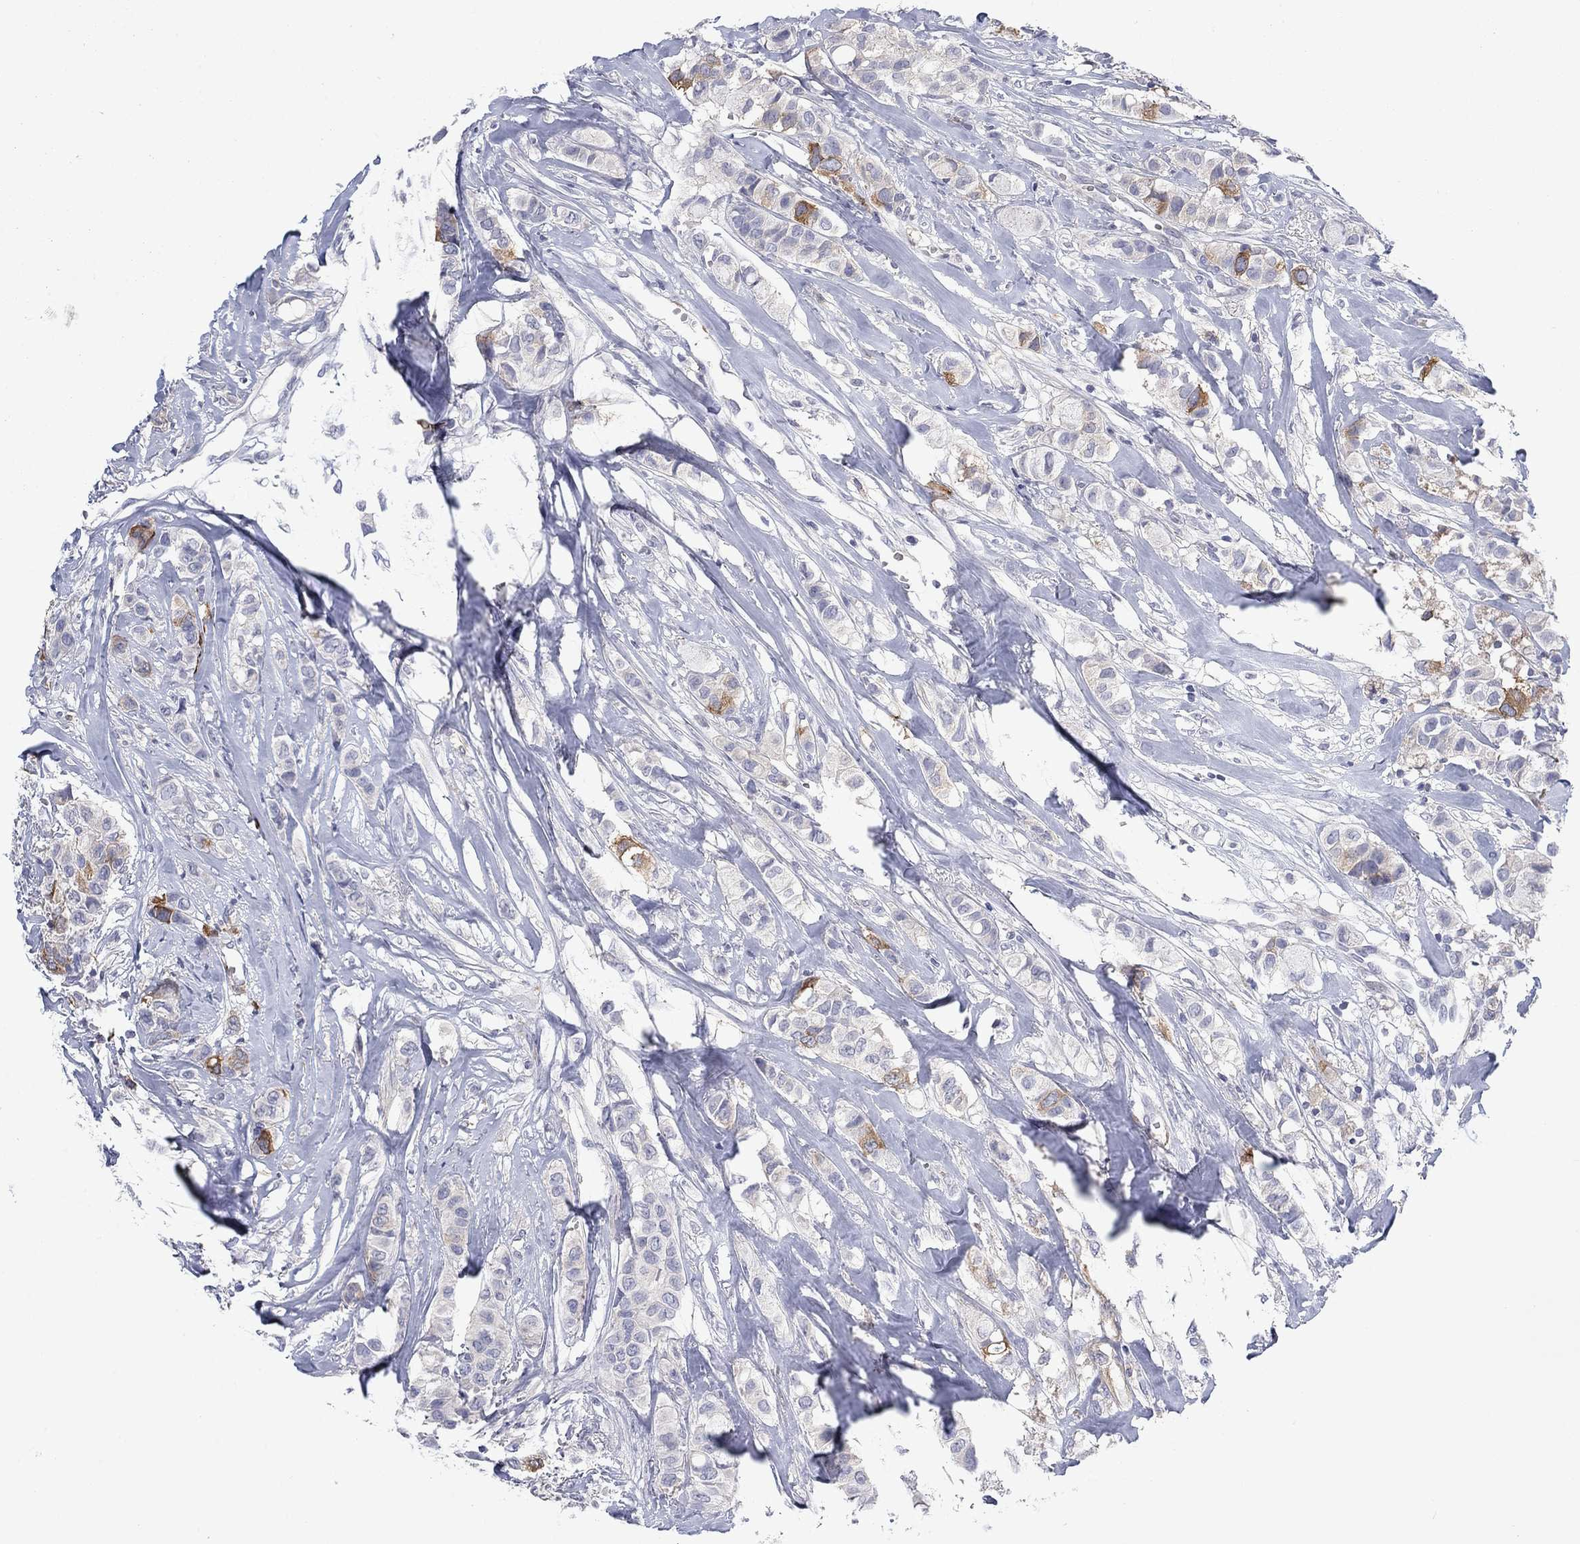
{"staining": {"intensity": "moderate", "quantity": "<25%", "location": "cytoplasmic/membranous"}, "tissue": "breast cancer", "cell_type": "Tumor cells", "image_type": "cancer", "snomed": [{"axis": "morphology", "description": "Duct carcinoma"}, {"axis": "topography", "description": "Breast"}], "caption": "There is low levels of moderate cytoplasmic/membranous staining in tumor cells of breast cancer (infiltrating ductal carcinoma), as demonstrated by immunohistochemical staining (brown color).", "gene": "KIF15", "patient": {"sex": "female", "age": 85}}